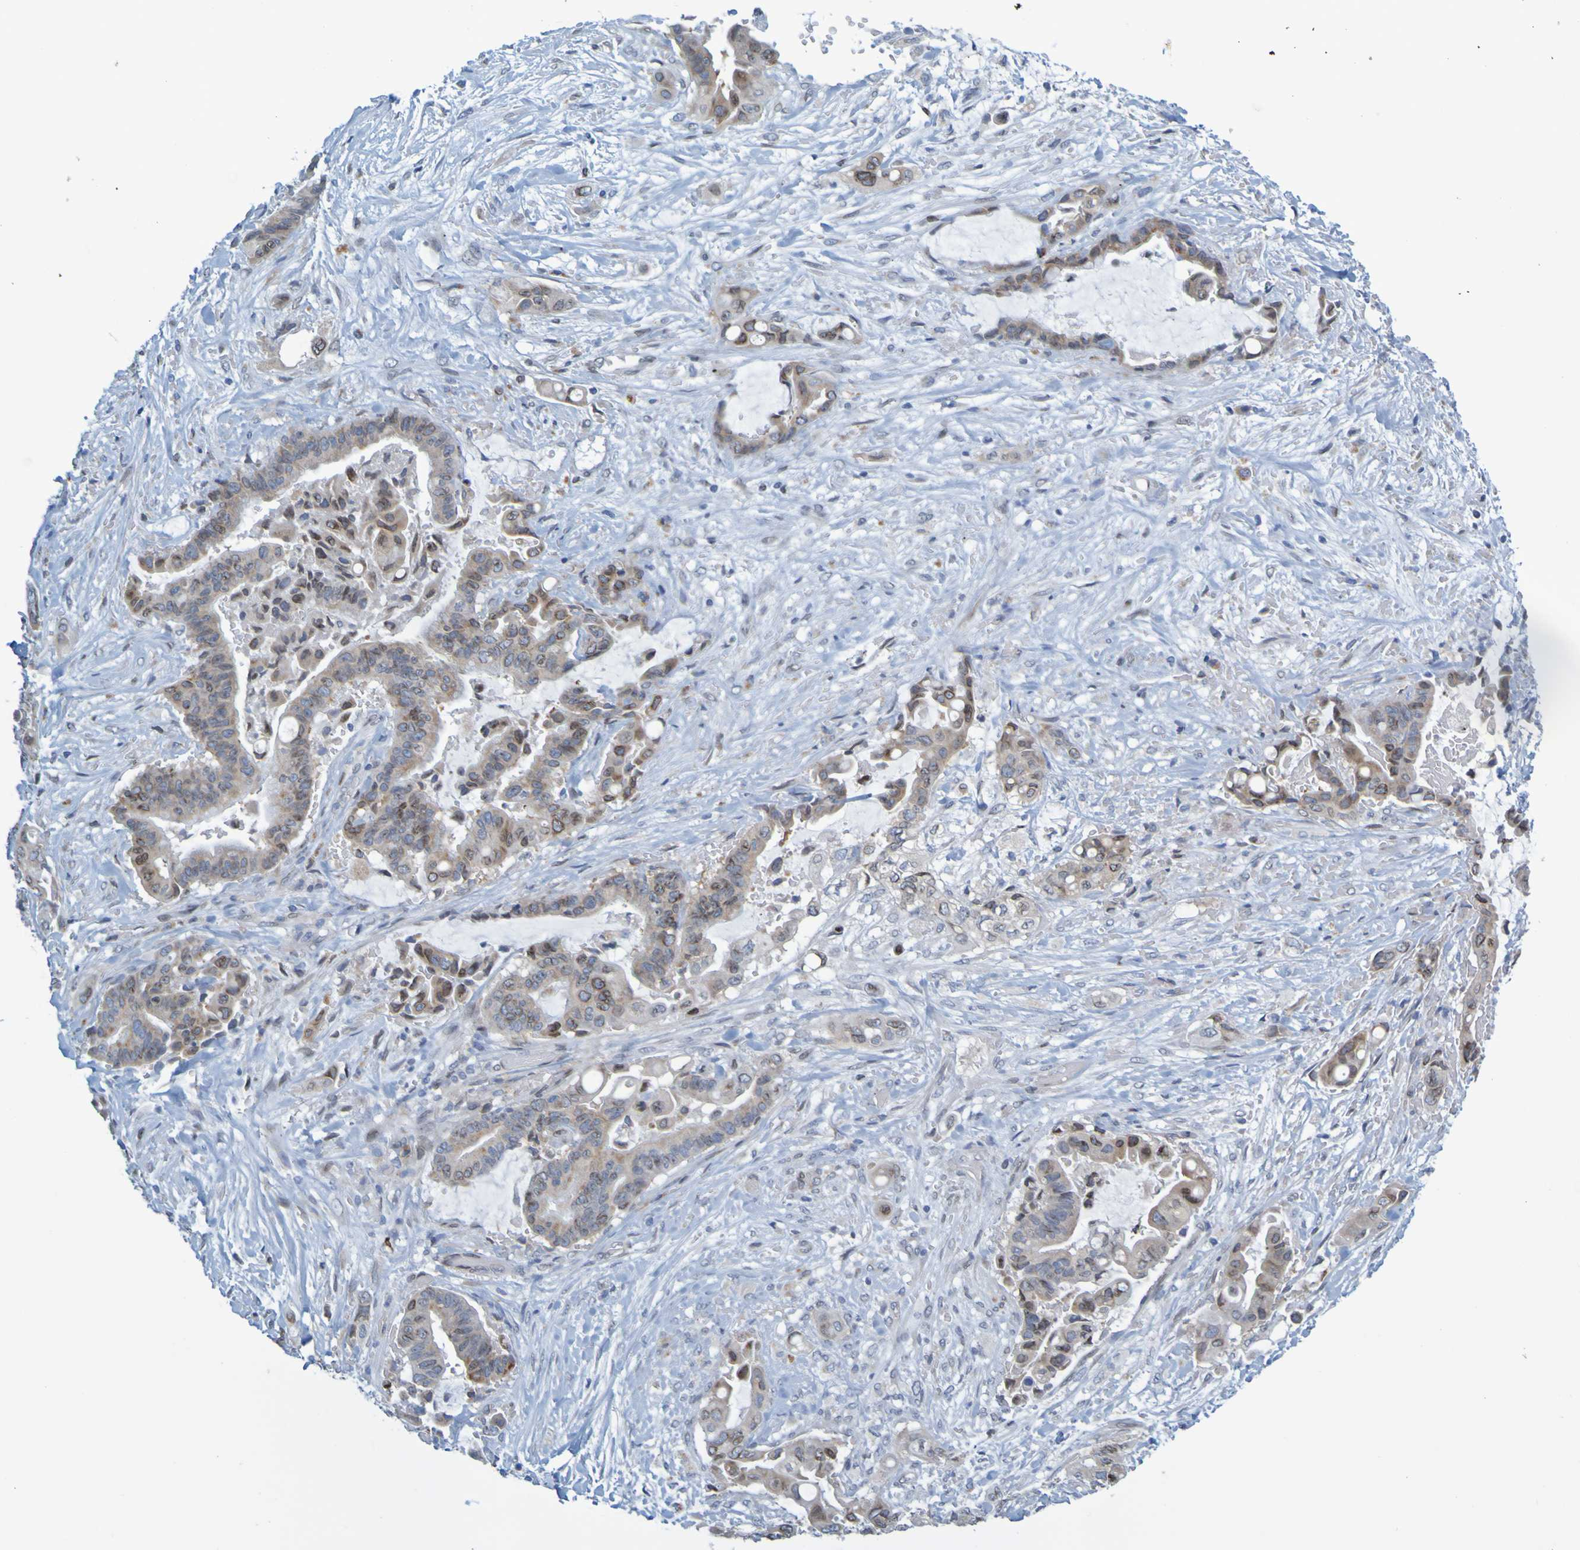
{"staining": {"intensity": "weak", "quantity": ">75%", "location": "cytoplasmic/membranous,nuclear"}, "tissue": "liver cancer", "cell_type": "Tumor cells", "image_type": "cancer", "snomed": [{"axis": "morphology", "description": "Cholangiocarcinoma"}, {"axis": "topography", "description": "Liver"}], "caption": "The photomicrograph exhibits immunohistochemical staining of cholangiocarcinoma (liver). There is weak cytoplasmic/membranous and nuclear positivity is appreciated in about >75% of tumor cells.", "gene": "MAG", "patient": {"sex": "female", "age": 61}}